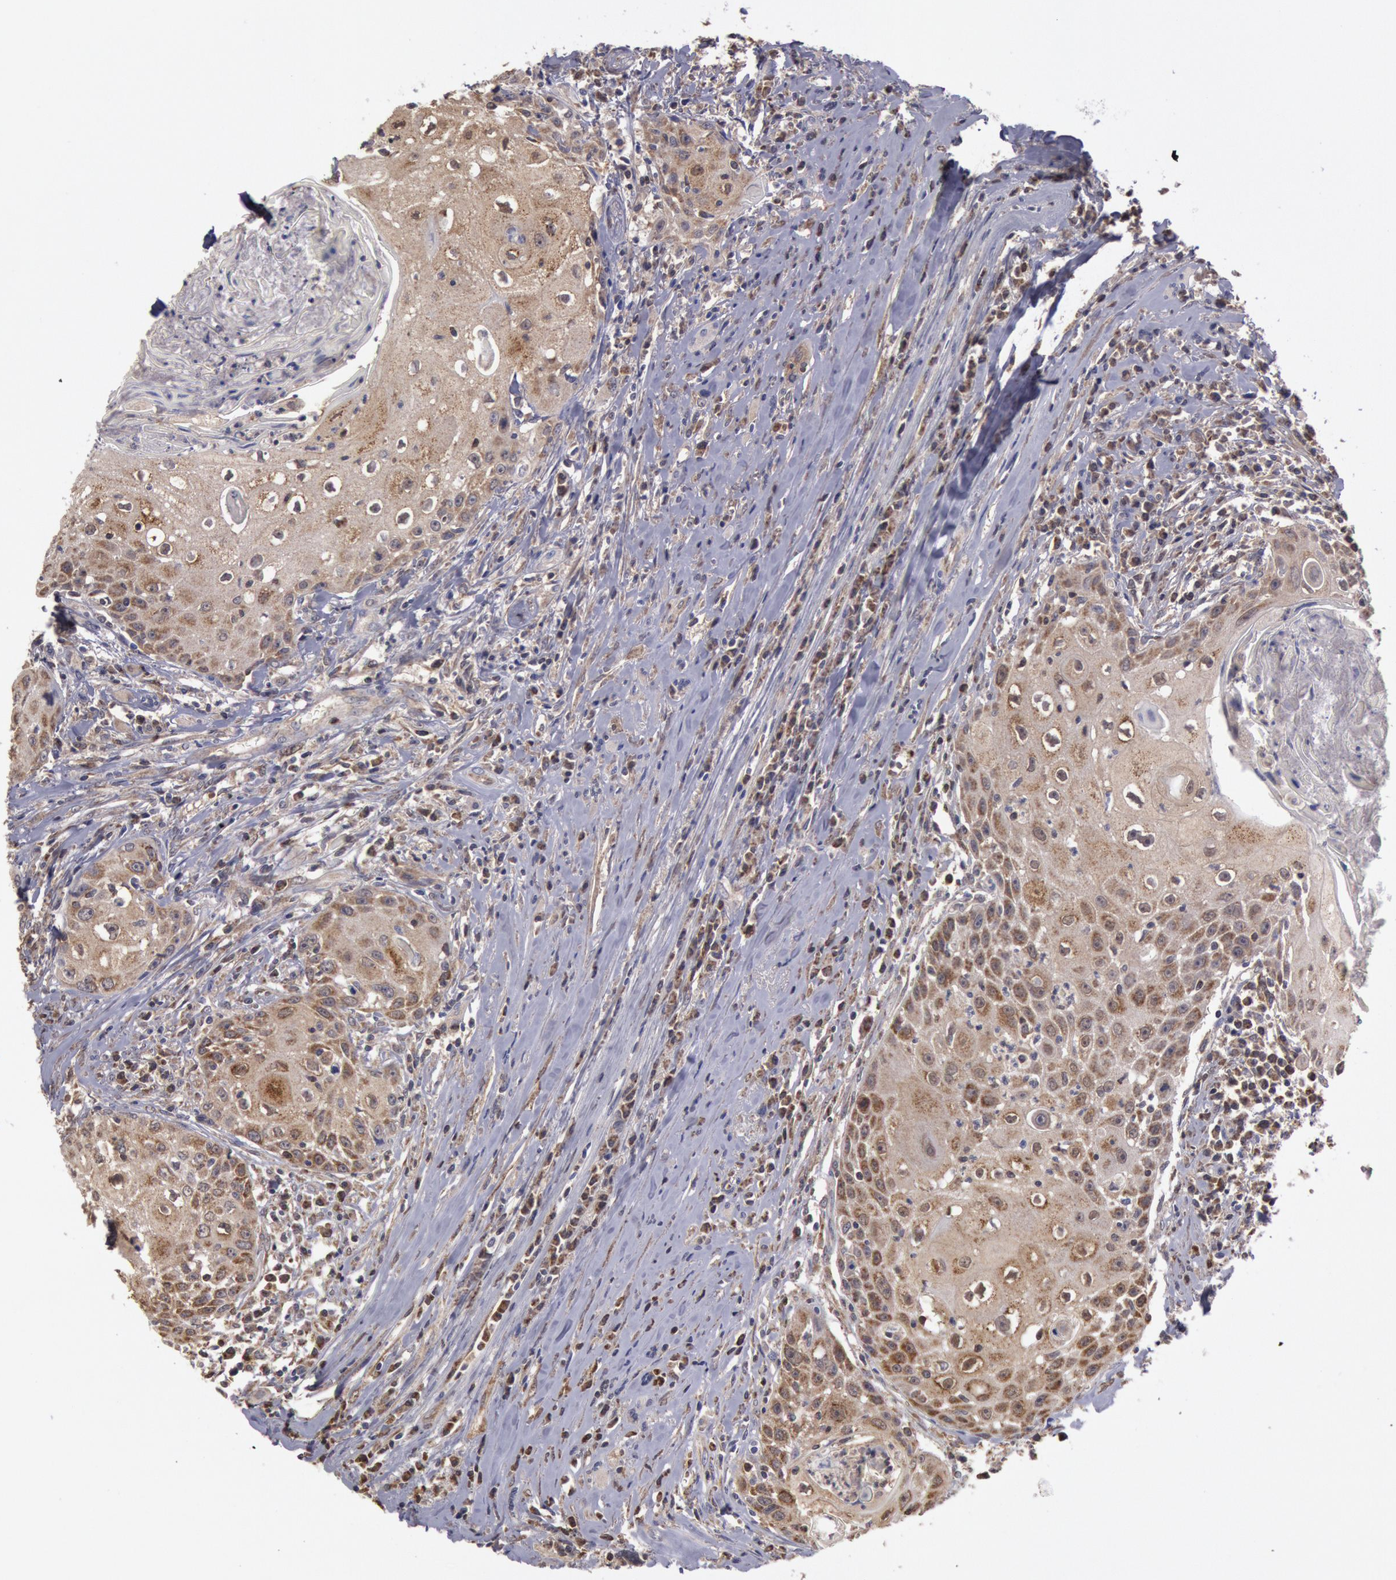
{"staining": {"intensity": "weak", "quantity": ">75%", "location": "cytoplasmic/membranous"}, "tissue": "head and neck cancer", "cell_type": "Tumor cells", "image_type": "cancer", "snomed": [{"axis": "morphology", "description": "Squamous cell carcinoma, NOS"}, {"axis": "topography", "description": "Oral tissue"}, {"axis": "topography", "description": "Head-Neck"}], "caption": "Immunohistochemistry (IHC) micrograph of head and neck squamous cell carcinoma stained for a protein (brown), which reveals low levels of weak cytoplasmic/membranous positivity in about >75% of tumor cells.", "gene": "MPST", "patient": {"sex": "female", "age": 82}}